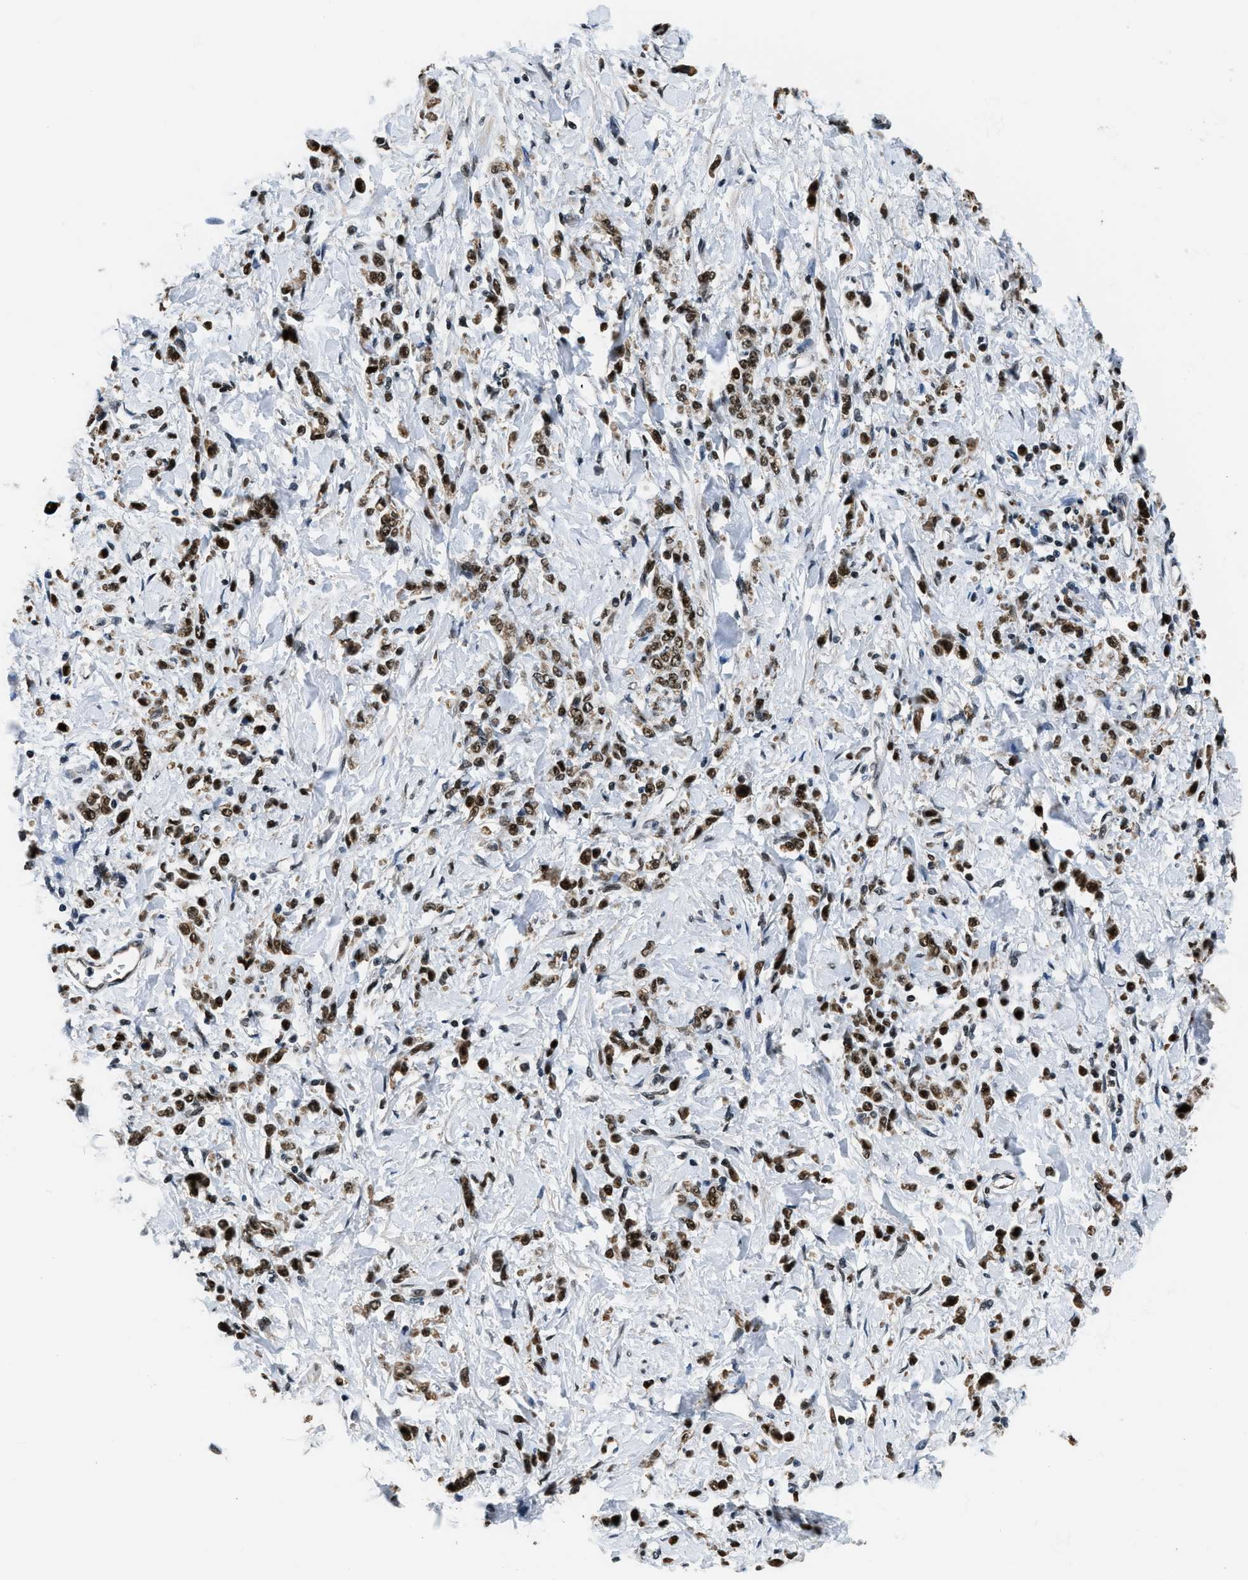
{"staining": {"intensity": "strong", "quantity": ">75%", "location": "nuclear"}, "tissue": "stomach cancer", "cell_type": "Tumor cells", "image_type": "cancer", "snomed": [{"axis": "morphology", "description": "Normal tissue, NOS"}, {"axis": "morphology", "description": "Adenocarcinoma, NOS"}, {"axis": "topography", "description": "Stomach"}], "caption": "This is a histology image of immunohistochemistry staining of stomach cancer (adenocarcinoma), which shows strong expression in the nuclear of tumor cells.", "gene": "KDM3B", "patient": {"sex": "male", "age": 82}}